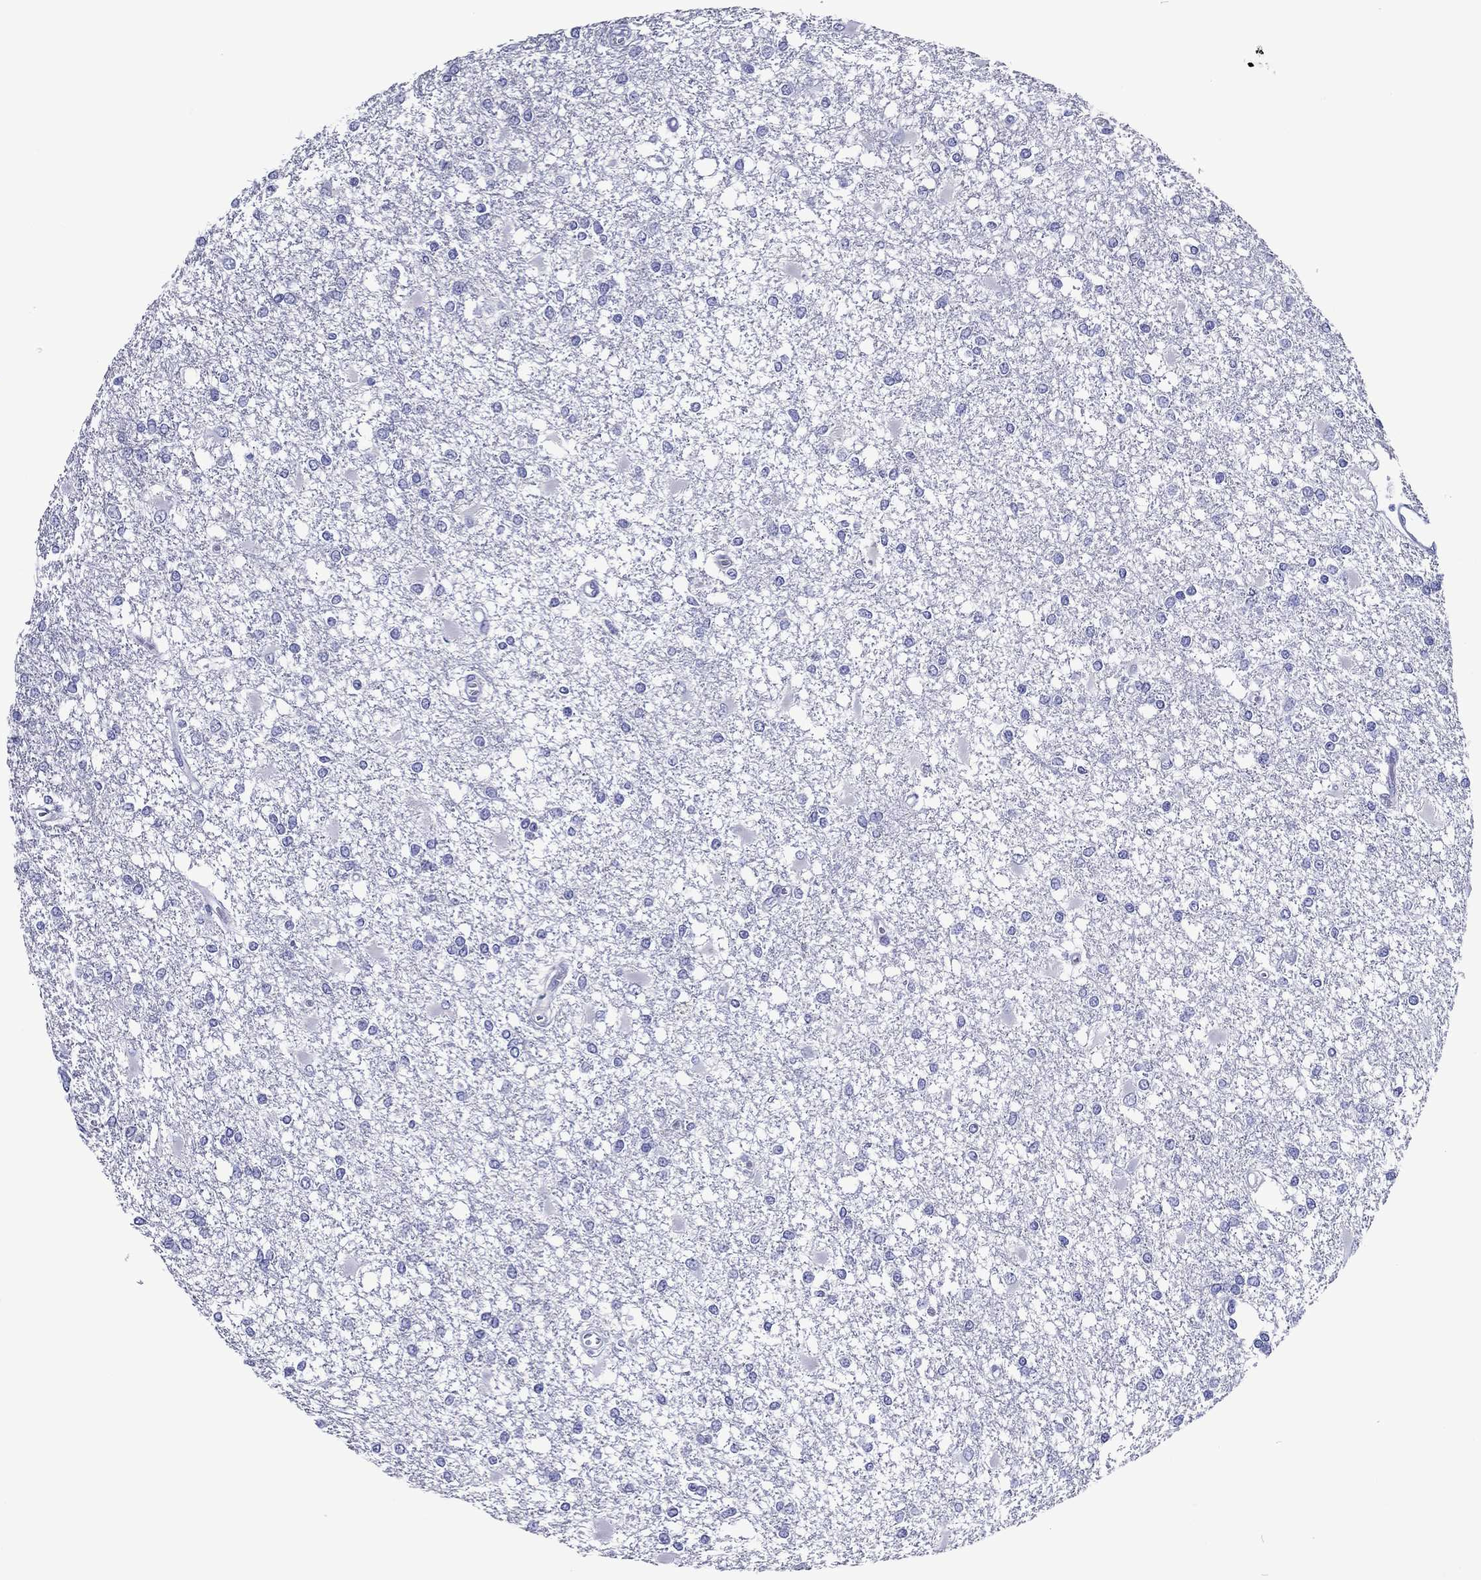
{"staining": {"intensity": "negative", "quantity": "none", "location": "none"}, "tissue": "glioma", "cell_type": "Tumor cells", "image_type": "cancer", "snomed": [{"axis": "morphology", "description": "Glioma, malignant, High grade"}, {"axis": "topography", "description": "Cerebral cortex"}], "caption": "Tumor cells are negative for protein expression in human malignant glioma (high-grade).", "gene": "ACE2", "patient": {"sex": "male", "age": 79}}